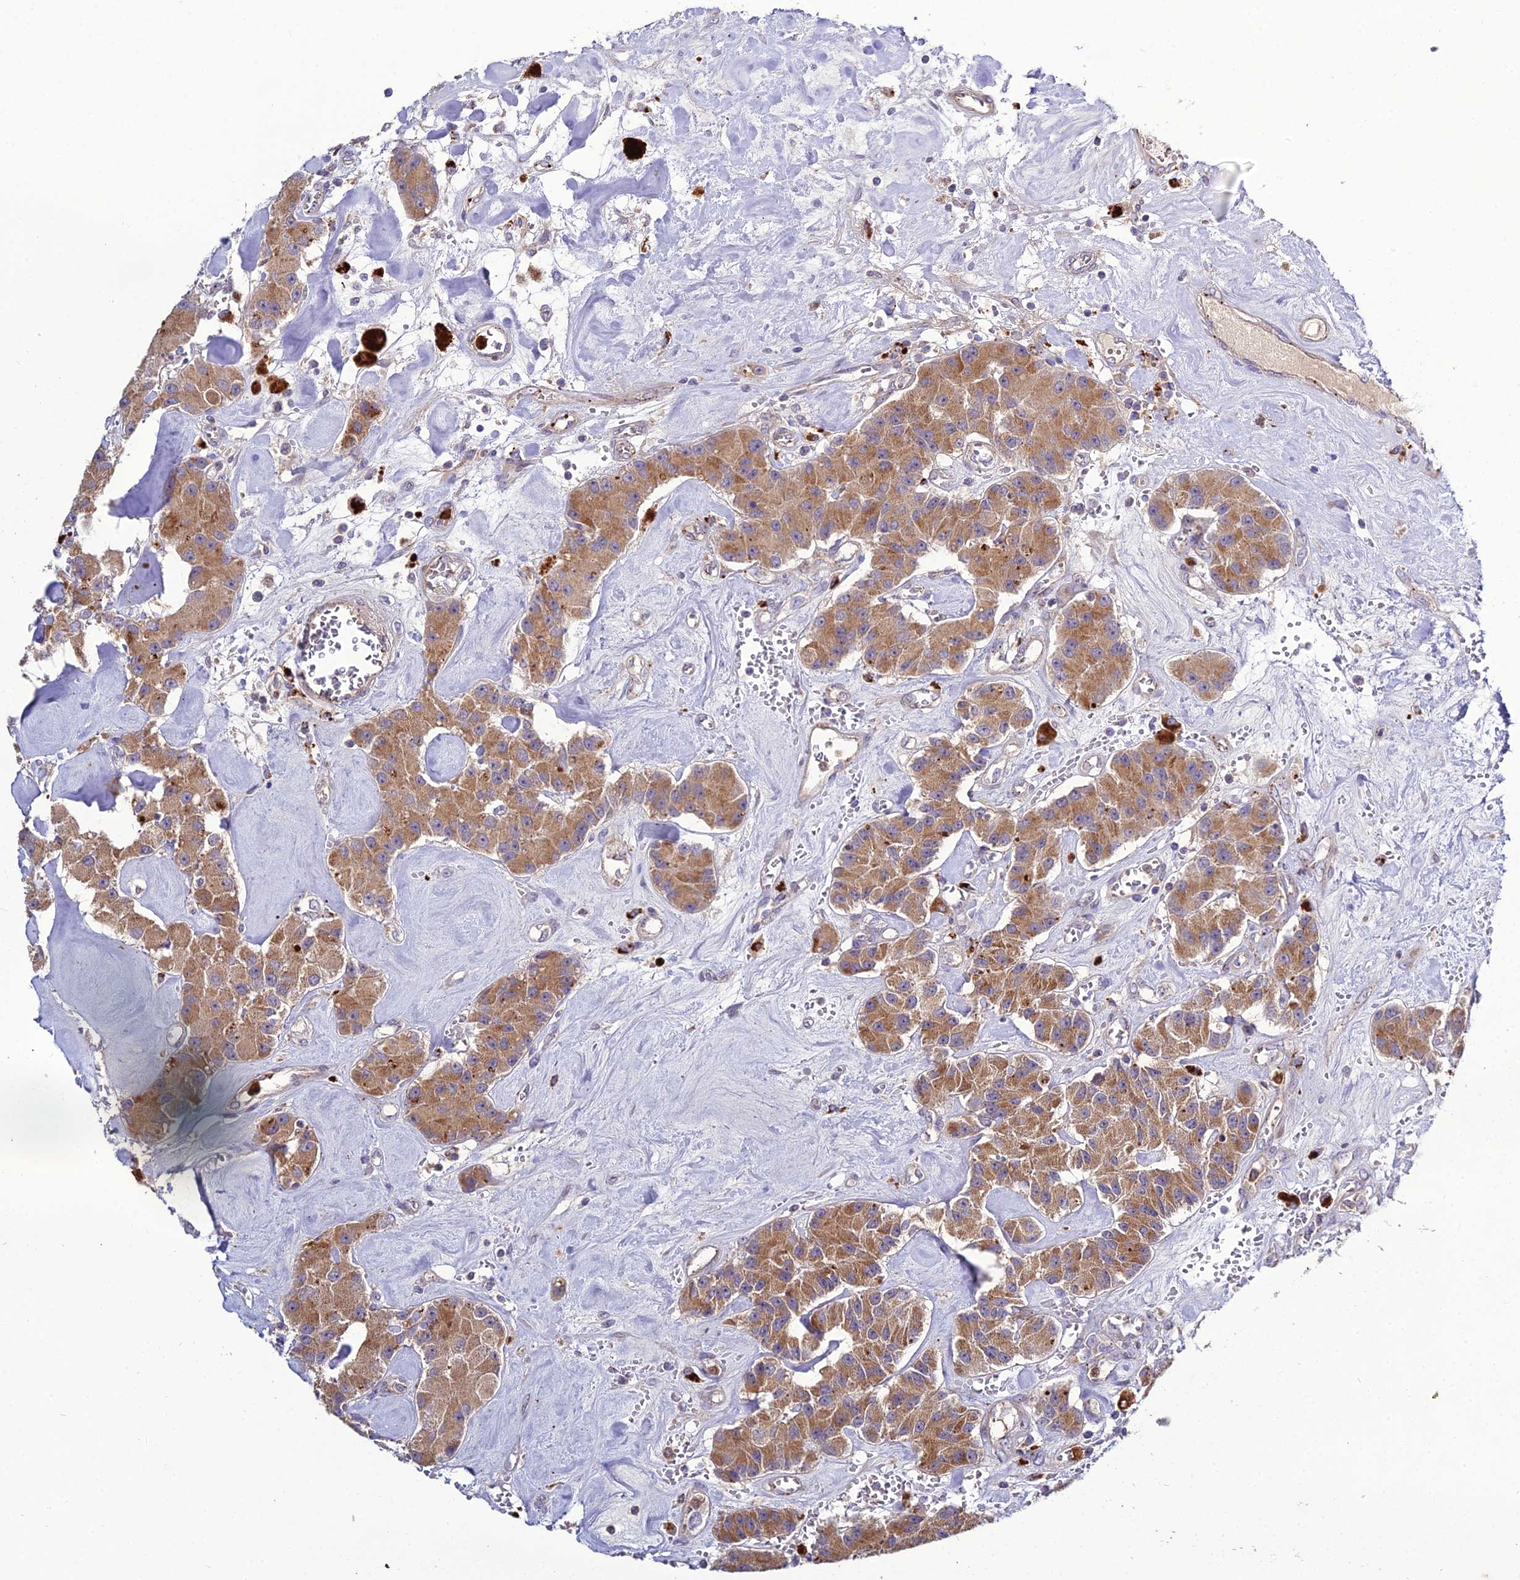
{"staining": {"intensity": "moderate", "quantity": ">75%", "location": "cytoplasmic/membranous"}, "tissue": "carcinoid", "cell_type": "Tumor cells", "image_type": "cancer", "snomed": [{"axis": "morphology", "description": "Carcinoid, malignant, NOS"}, {"axis": "topography", "description": "Pancreas"}], "caption": "Tumor cells exhibit medium levels of moderate cytoplasmic/membranous positivity in approximately >75% of cells in human carcinoid.", "gene": "EID2", "patient": {"sex": "male", "age": 41}}